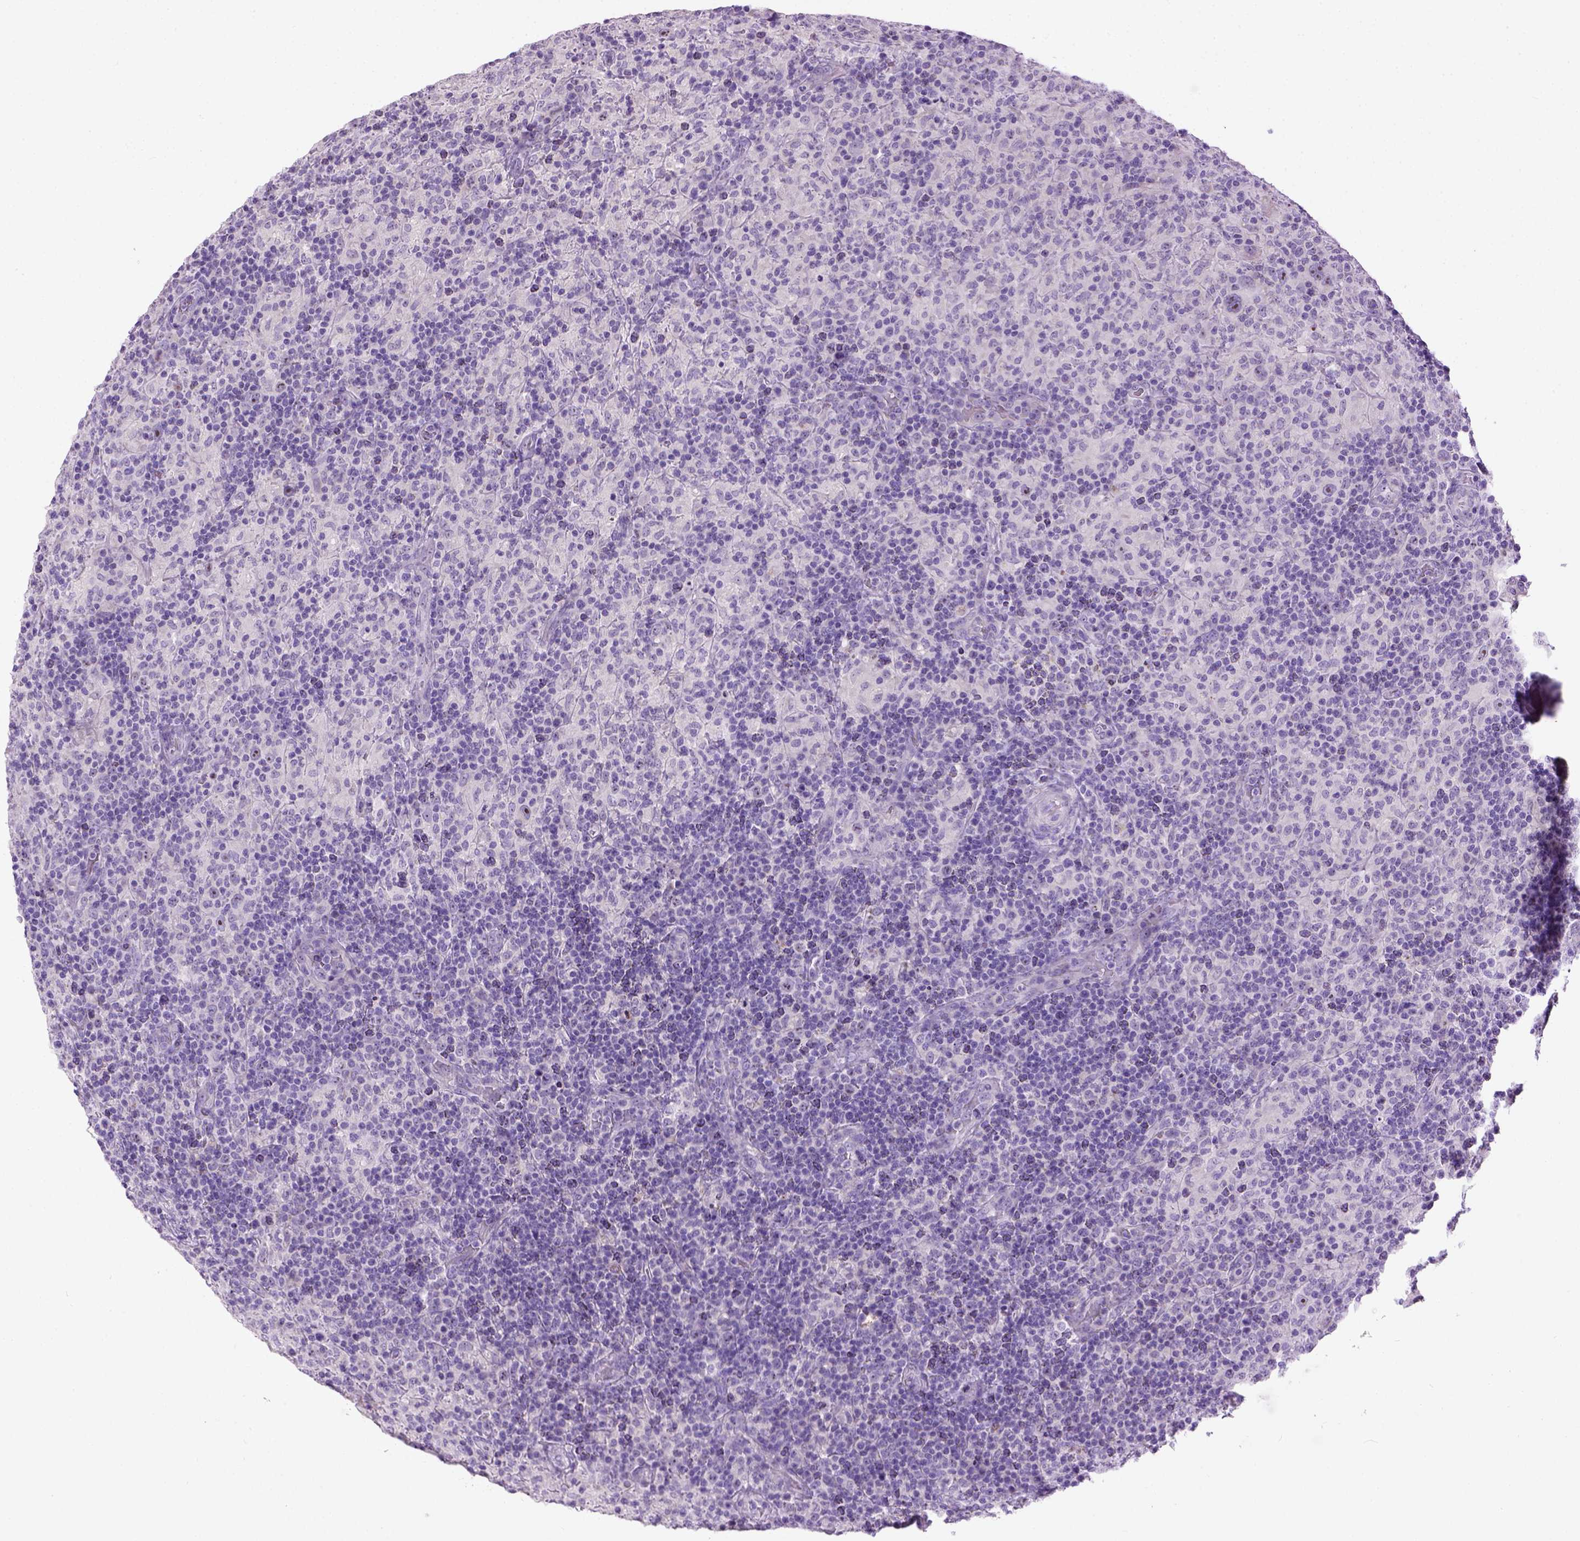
{"staining": {"intensity": "negative", "quantity": "none", "location": "none"}, "tissue": "lymphoma", "cell_type": "Tumor cells", "image_type": "cancer", "snomed": [{"axis": "morphology", "description": "Hodgkin's disease, NOS"}, {"axis": "topography", "description": "Lymph node"}], "caption": "Immunohistochemistry micrograph of lymphoma stained for a protein (brown), which shows no staining in tumor cells.", "gene": "UTP4", "patient": {"sex": "male", "age": 70}}